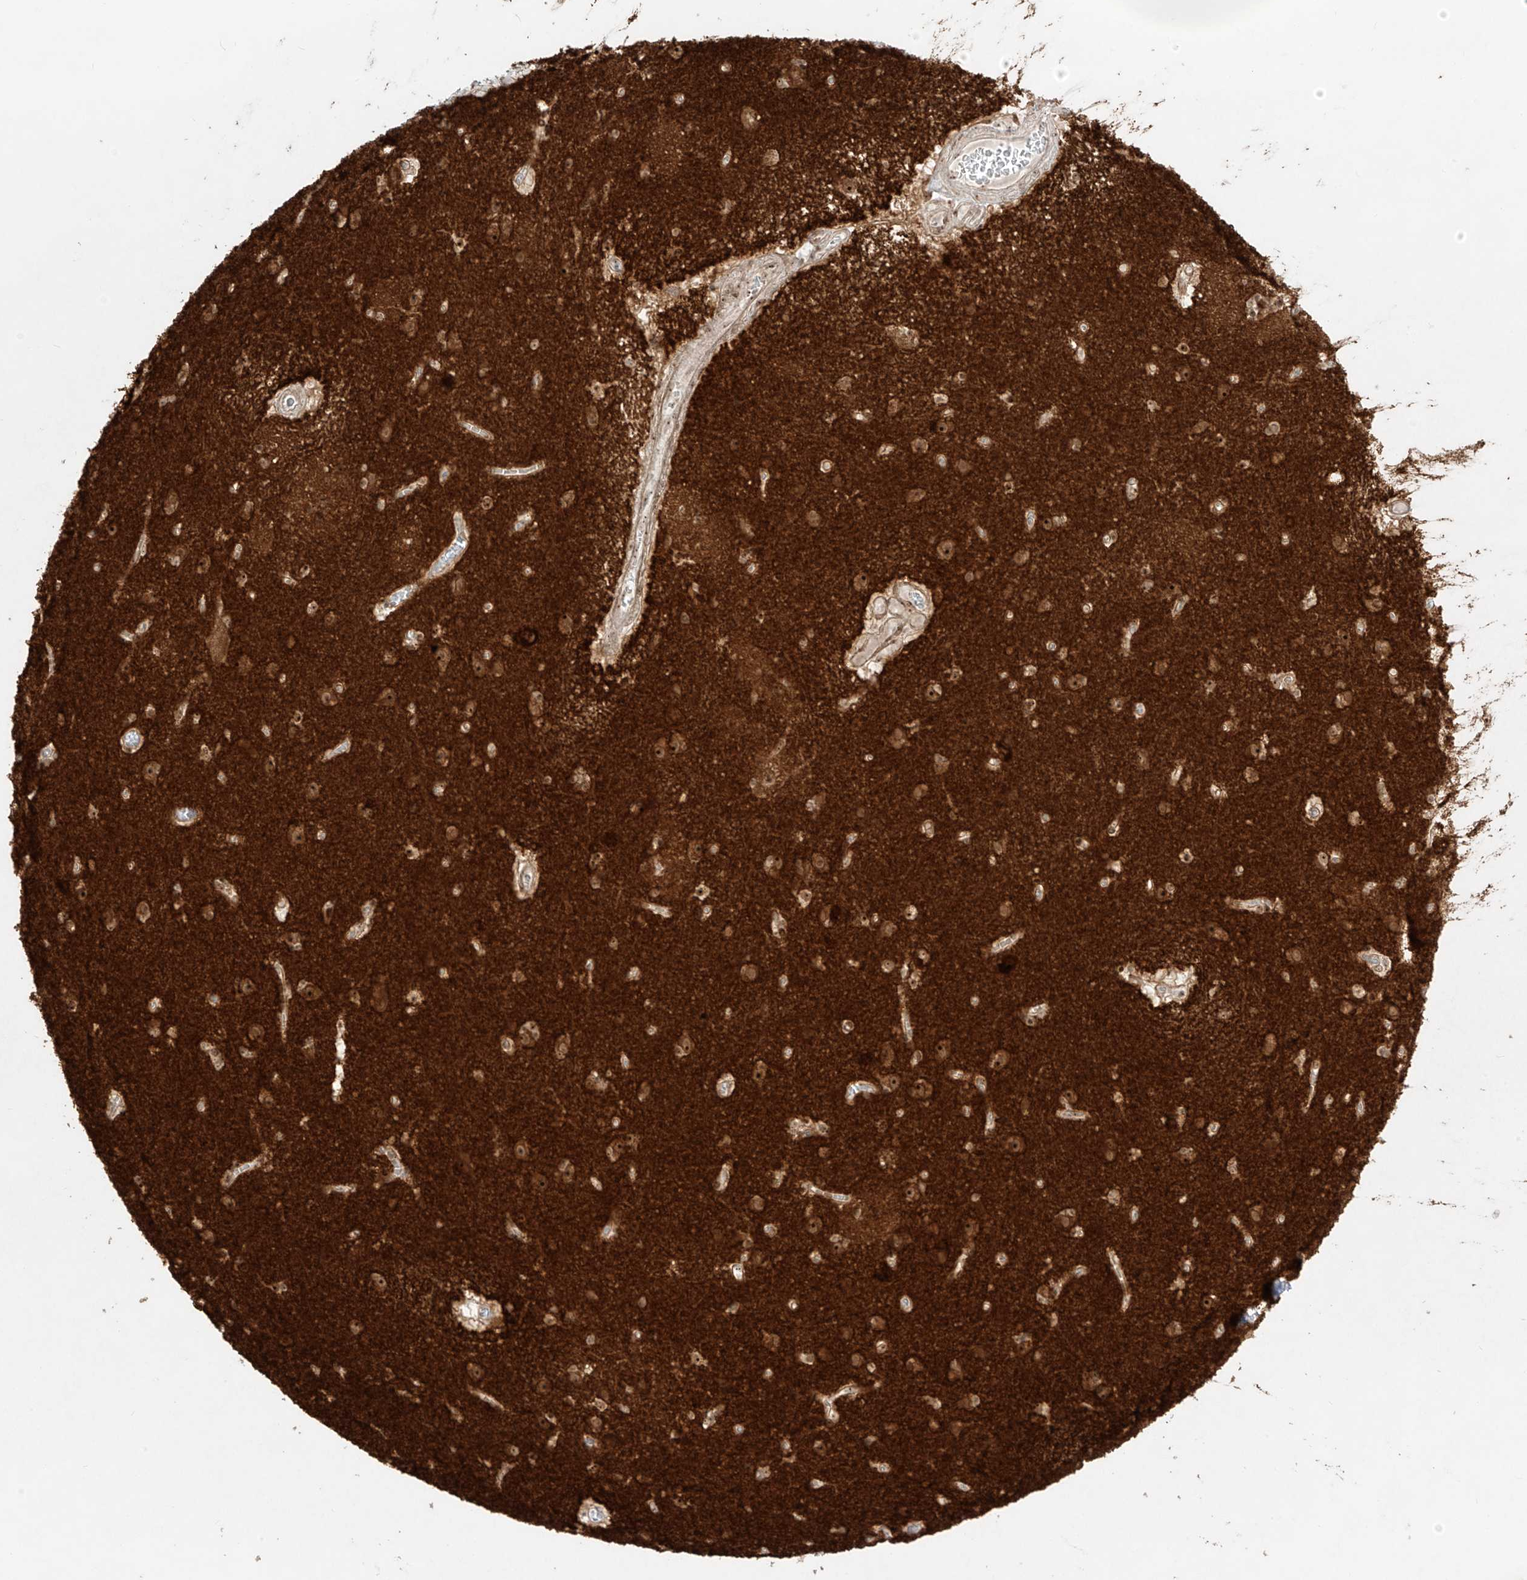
{"staining": {"intensity": "moderate", "quantity": ">75%", "location": "cytoplasmic/membranous"}, "tissue": "caudate", "cell_type": "Glial cells", "image_type": "normal", "snomed": [{"axis": "morphology", "description": "Normal tissue, NOS"}, {"axis": "topography", "description": "Lateral ventricle wall"}], "caption": "Normal caudate reveals moderate cytoplasmic/membranous positivity in about >75% of glial cells.", "gene": "ZNF512", "patient": {"sex": "male", "age": 70}}